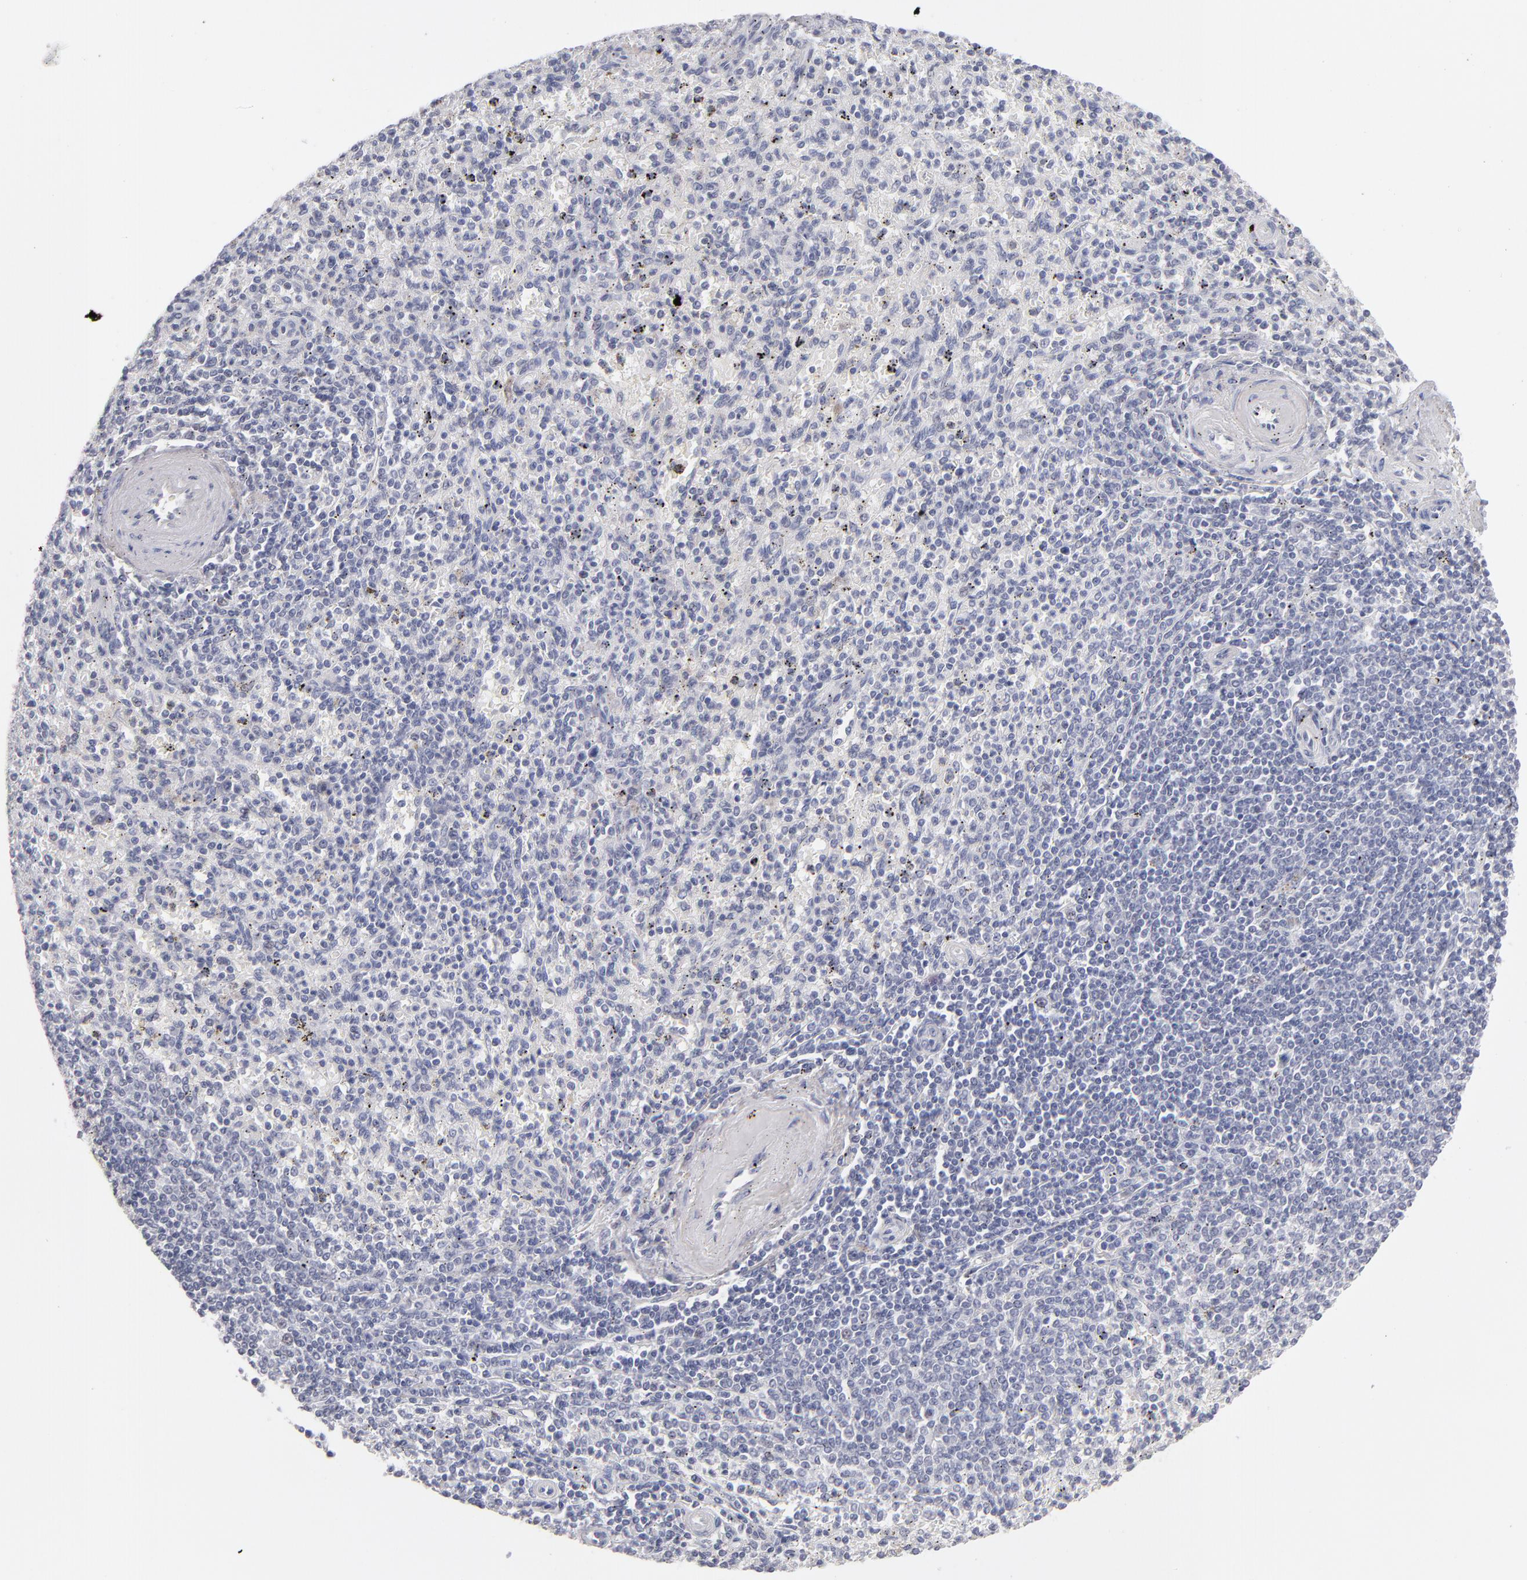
{"staining": {"intensity": "negative", "quantity": "none", "location": "none"}, "tissue": "spleen", "cell_type": "Cells in red pulp", "image_type": "normal", "snomed": [{"axis": "morphology", "description": "Normal tissue, NOS"}, {"axis": "topography", "description": "Spleen"}], "caption": "IHC image of benign spleen stained for a protein (brown), which demonstrates no staining in cells in red pulp. (DAB immunohistochemistry, high magnification).", "gene": "TEX11", "patient": {"sex": "male", "age": 72}}